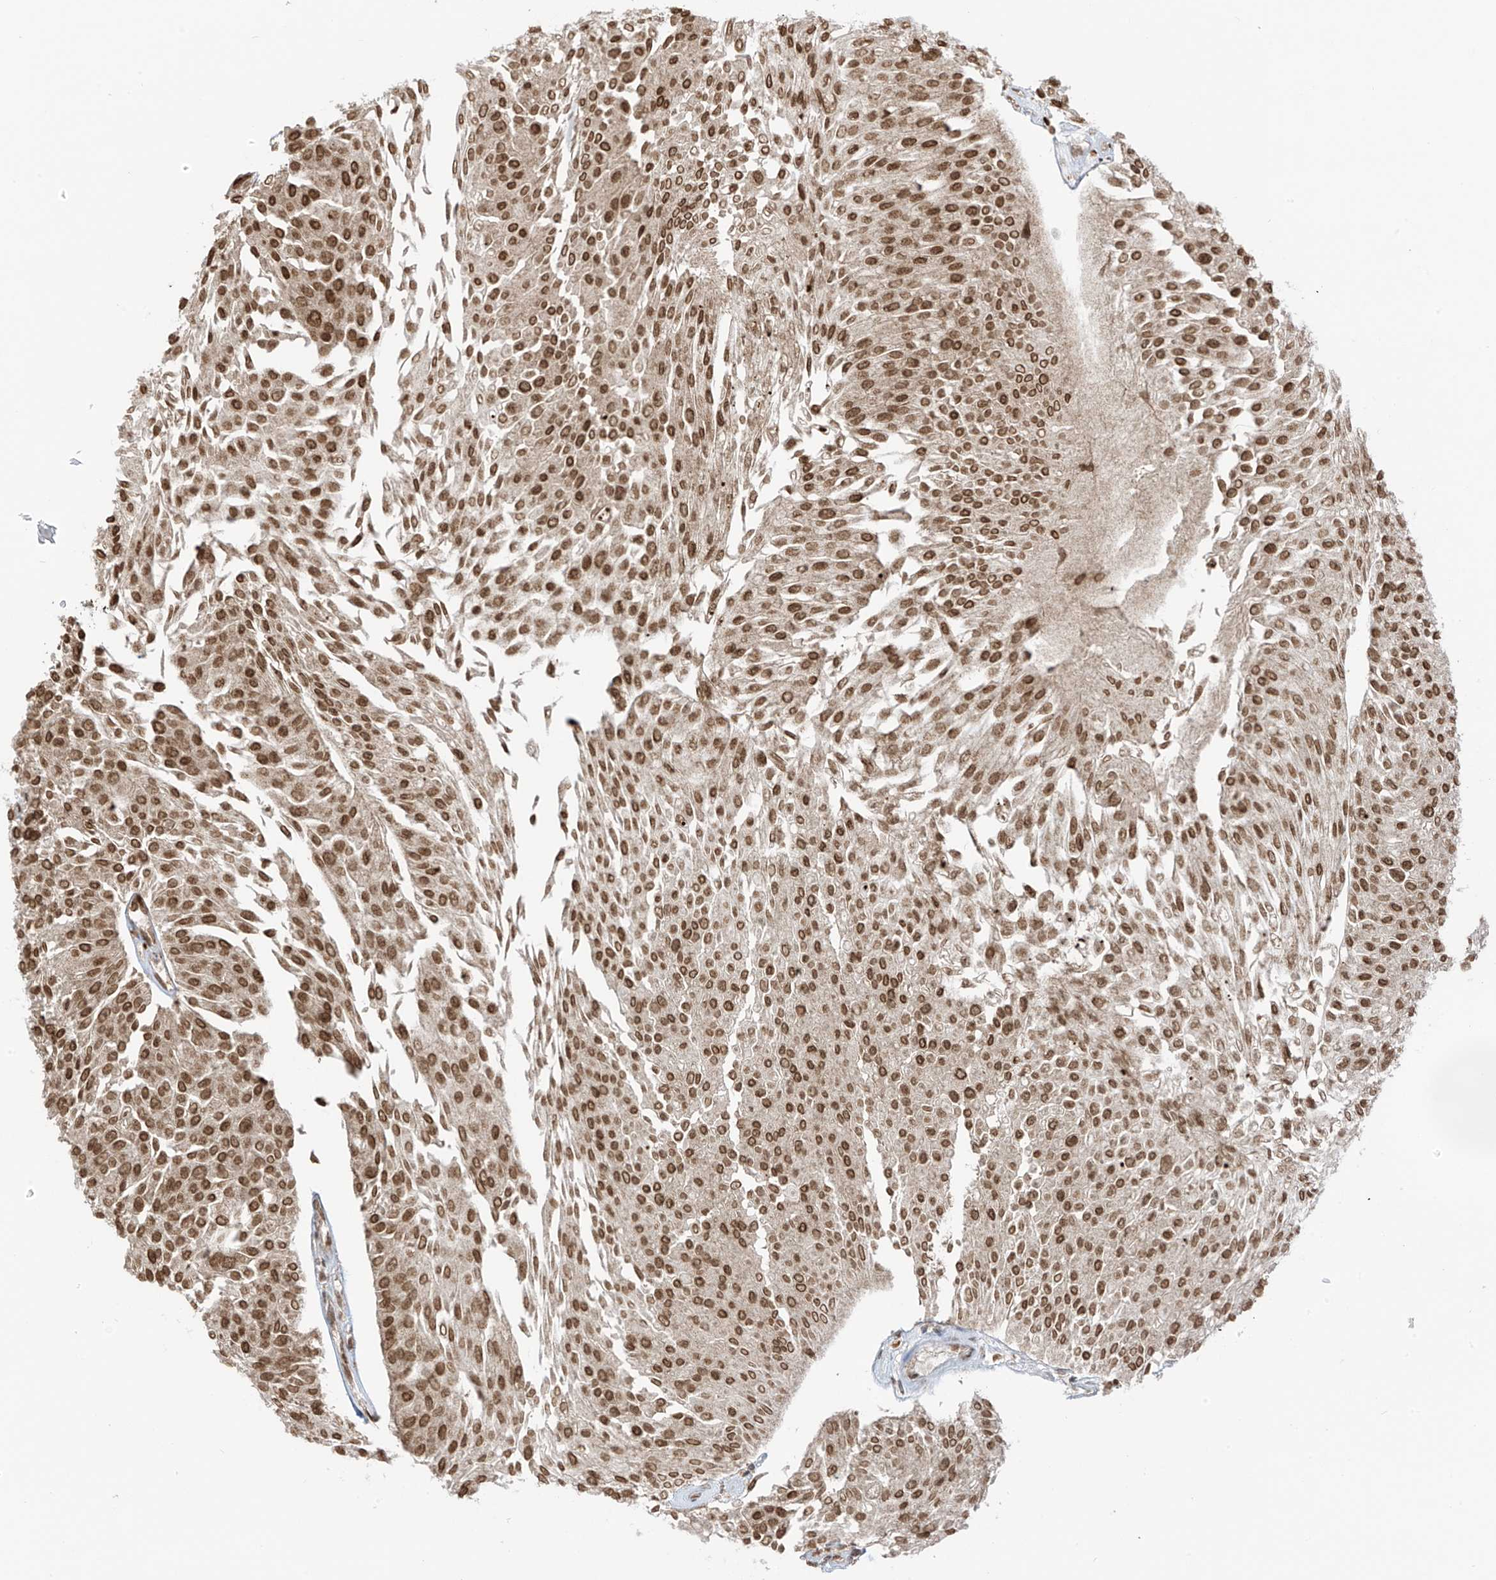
{"staining": {"intensity": "strong", "quantity": ">75%", "location": "nuclear"}, "tissue": "urothelial cancer", "cell_type": "Tumor cells", "image_type": "cancer", "snomed": [{"axis": "morphology", "description": "Urothelial carcinoma, Low grade"}, {"axis": "topography", "description": "Urinary bladder"}], "caption": "Immunohistochemical staining of human urothelial cancer reveals high levels of strong nuclear protein positivity in about >75% of tumor cells.", "gene": "KPNB1", "patient": {"sex": "male", "age": 67}}